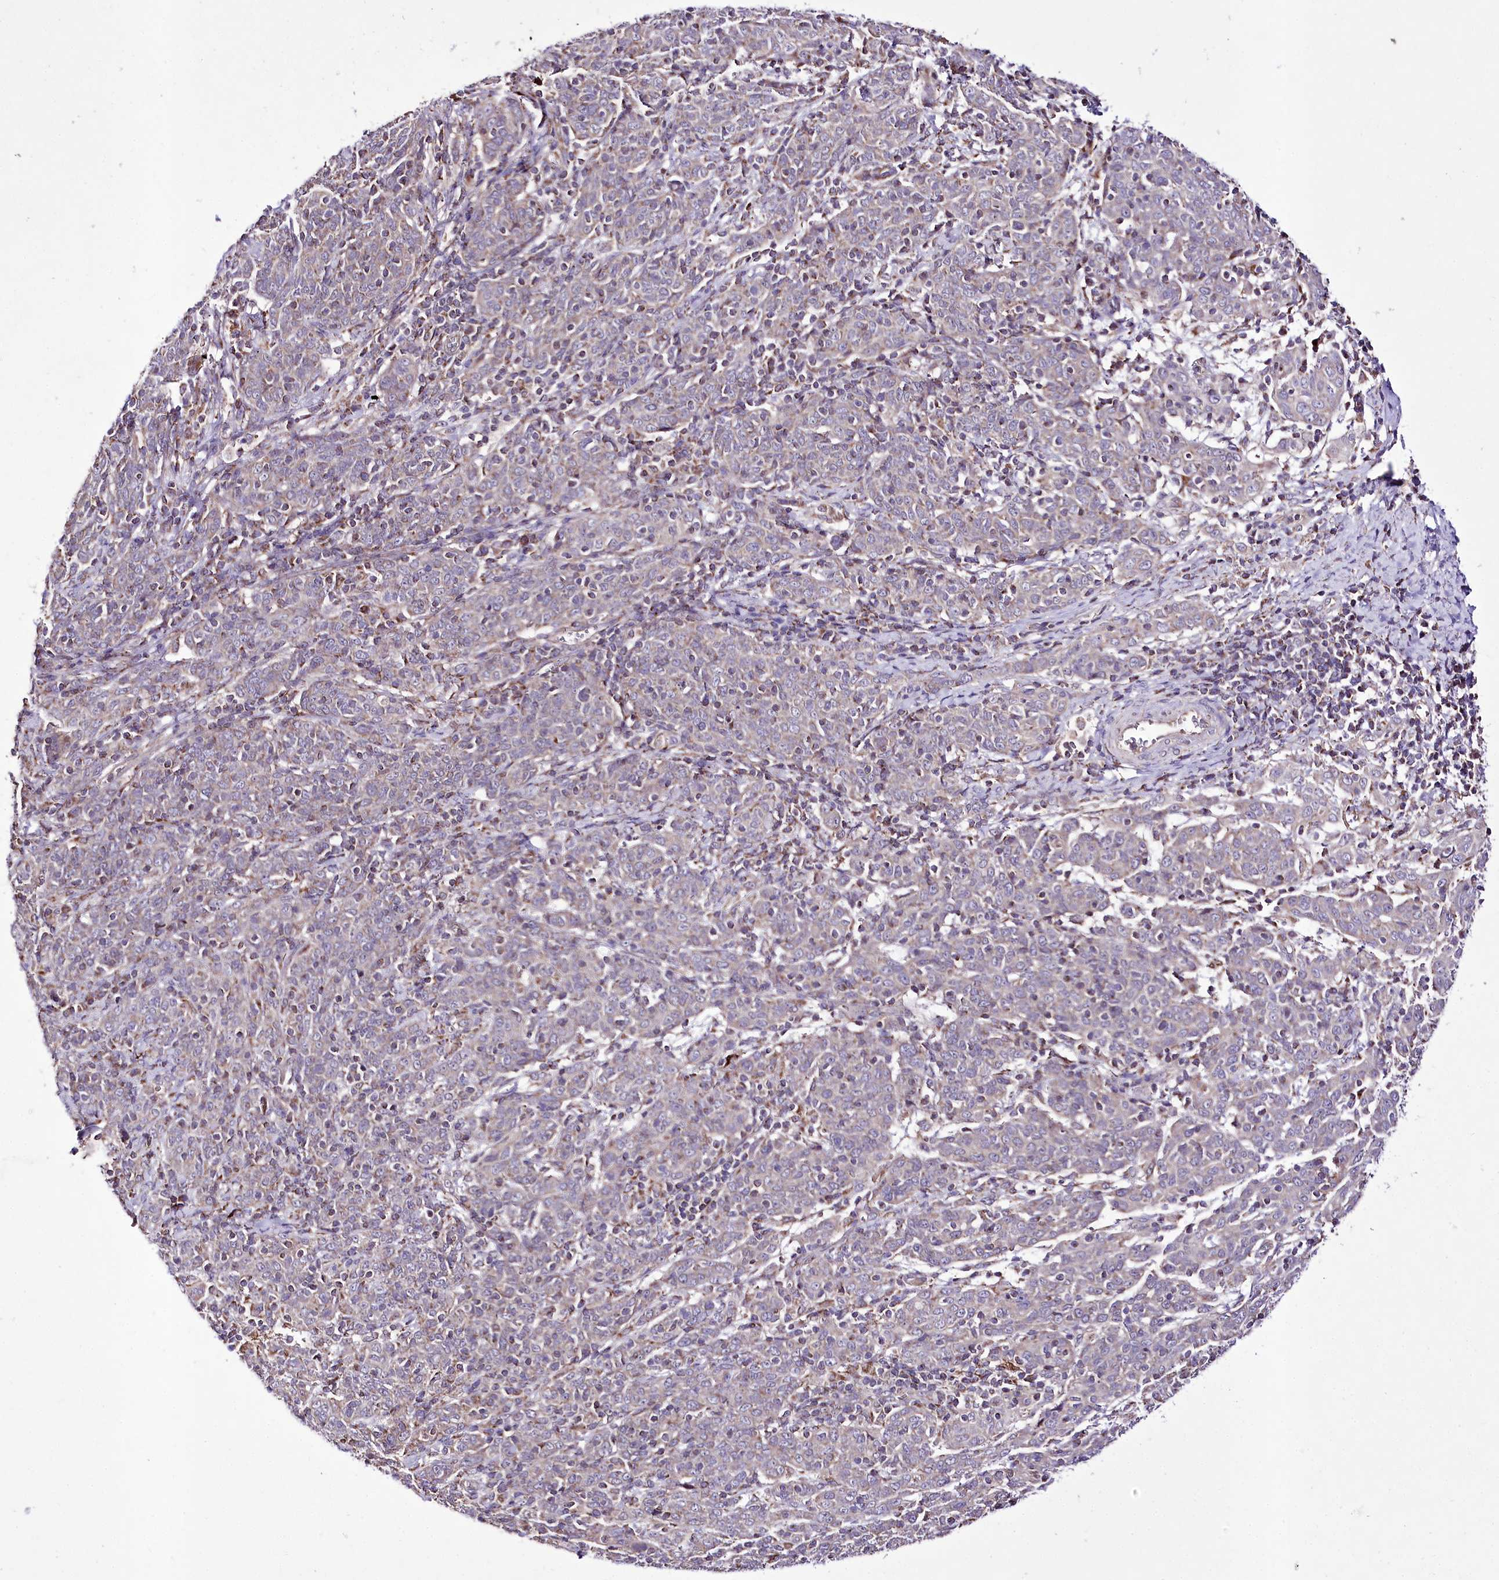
{"staining": {"intensity": "weak", "quantity": "<25%", "location": "cytoplasmic/membranous"}, "tissue": "cervical cancer", "cell_type": "Tumor cells", "image_type": "cancer", "snomed": [{"axis": "morphology", "description": "Squamous cell carcinoma, NOS"}, {"axis": "topography", "description": "Cervix"}], "caption": "Immunohistochemistry of human cervical cancer exhibits no expression in tumor cells.", "gene": "ATE1", "patient": {"sex": "female", "age": 67}}